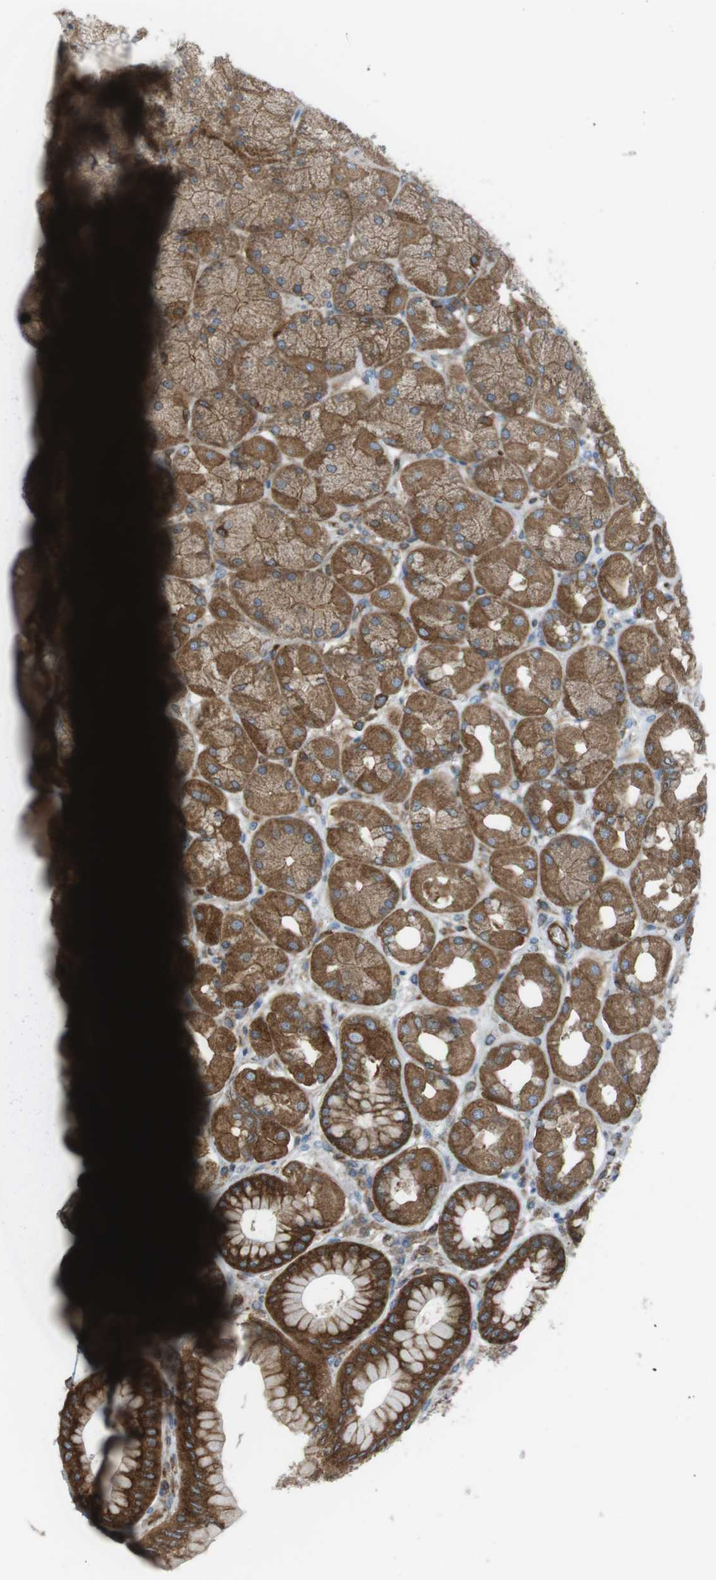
{"staining": {"intensity": "strong", "quantity": ">75%", "location": "cytoplasmic/membranous"}, "tissue": "stomach", "cell_type": "Glandular cells", "image_type": "normal", "snomed": [{"axis": "morphology", "description": "Normal tissue, NOS"}, {"axis": "topography", "description": "Stomach, upper"}], "caption": "Brown immunohistochemical staining in unremarkable human stomach reveals strong cytoplasmic/membranous positivity in about >75% of glandular cells.", "gene": "FLII", "patient": {"sex": "female", "age": 56}}